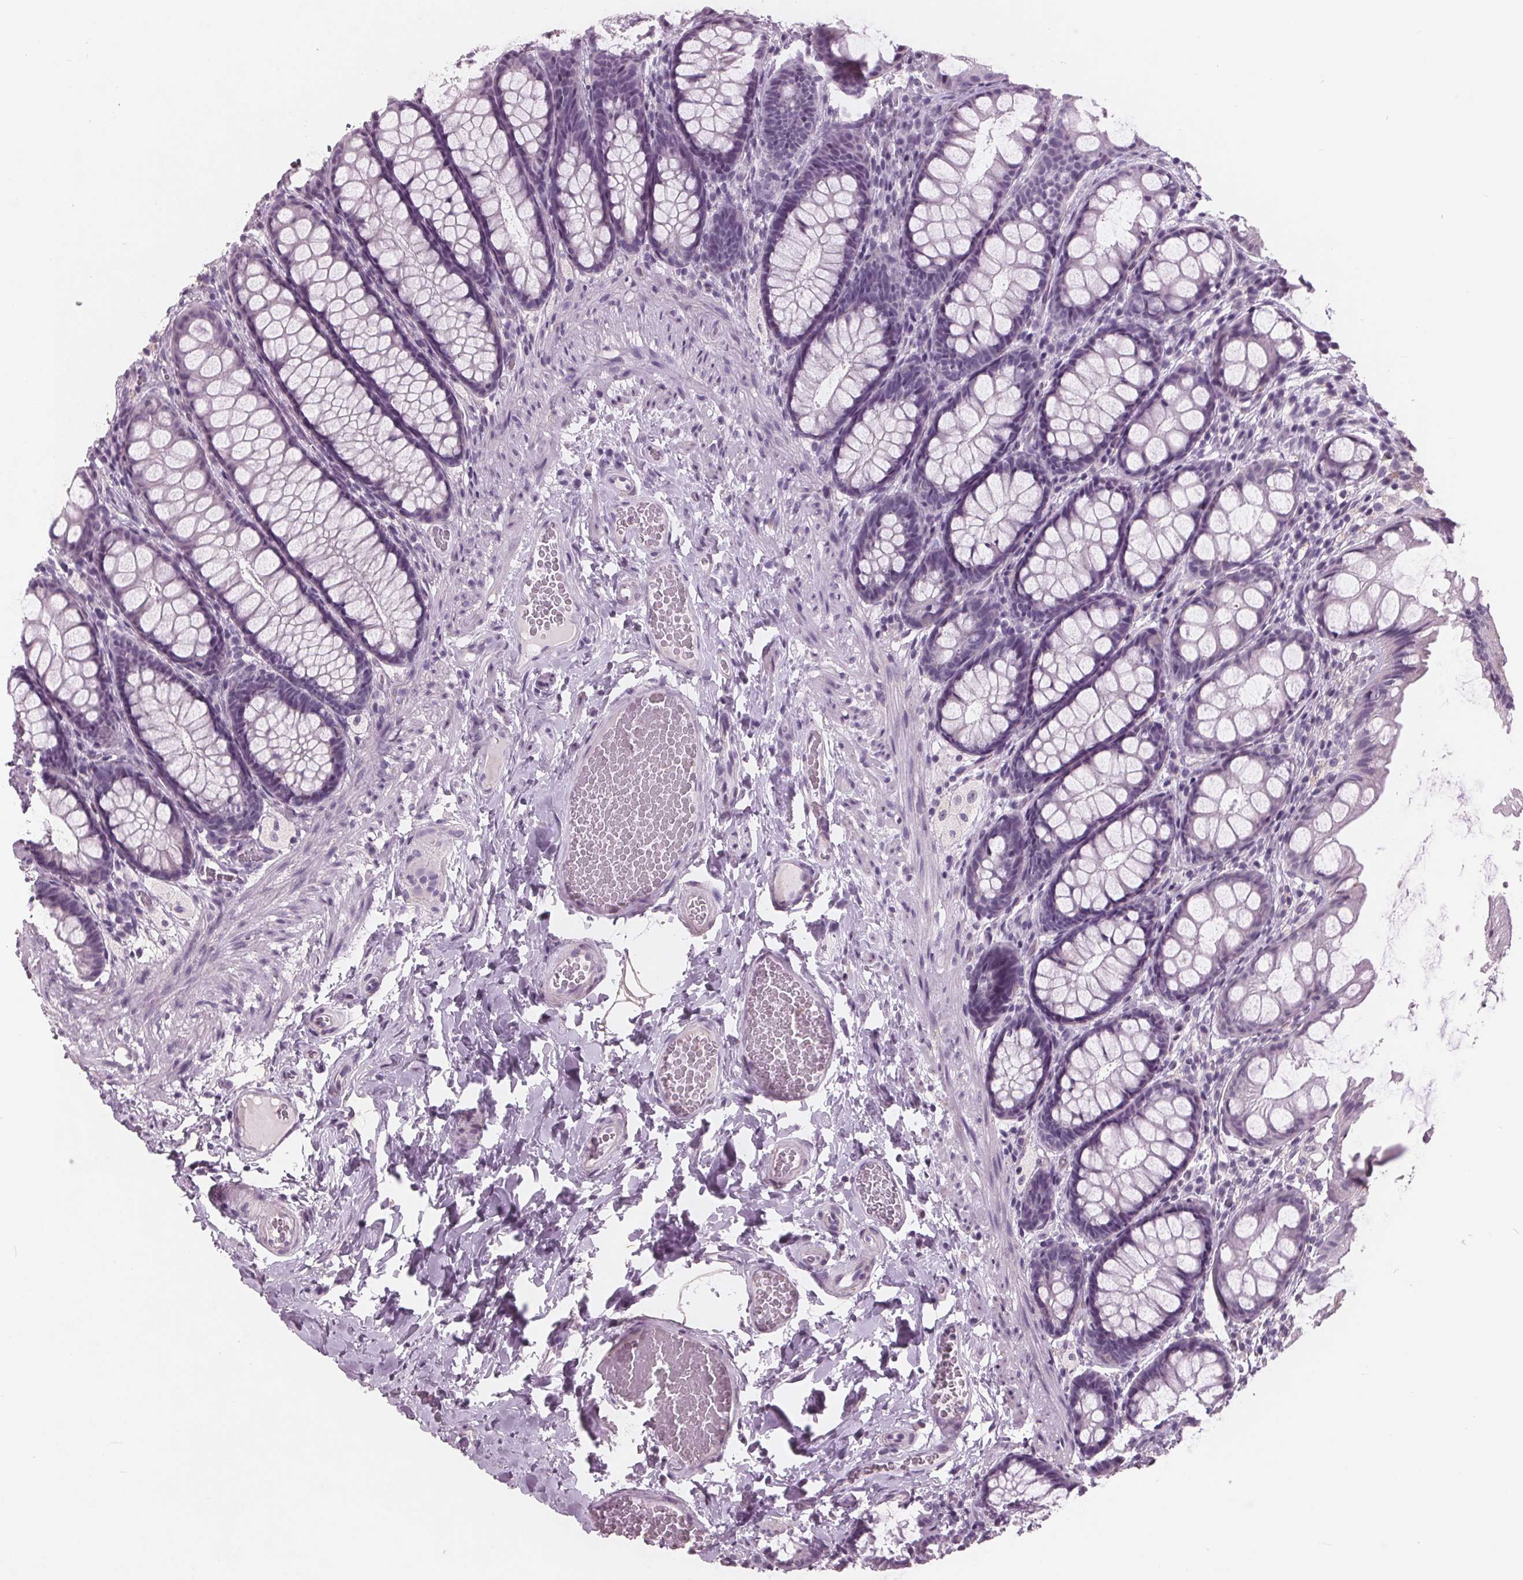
{"staining": {"intensity": "negative", "quantity": "none", "location": "none"}, "tissue": "colon", "cell_type": "Endothelial cells", "image_type": "normal", "snomed": [{"axis": "morphology", "description": "Normal tissue, NOS"}, {"axis": "topography", "description": "Colon"}], "caption": "Endothelial cells show no significant protein staining in normal colon. (DAB (3,3'-diaminobenzidine) IHC visualized using brightfield microscopy, high magnification).", "gene": "PTPN14", "patient": {"sex": "male", "age": 47}}